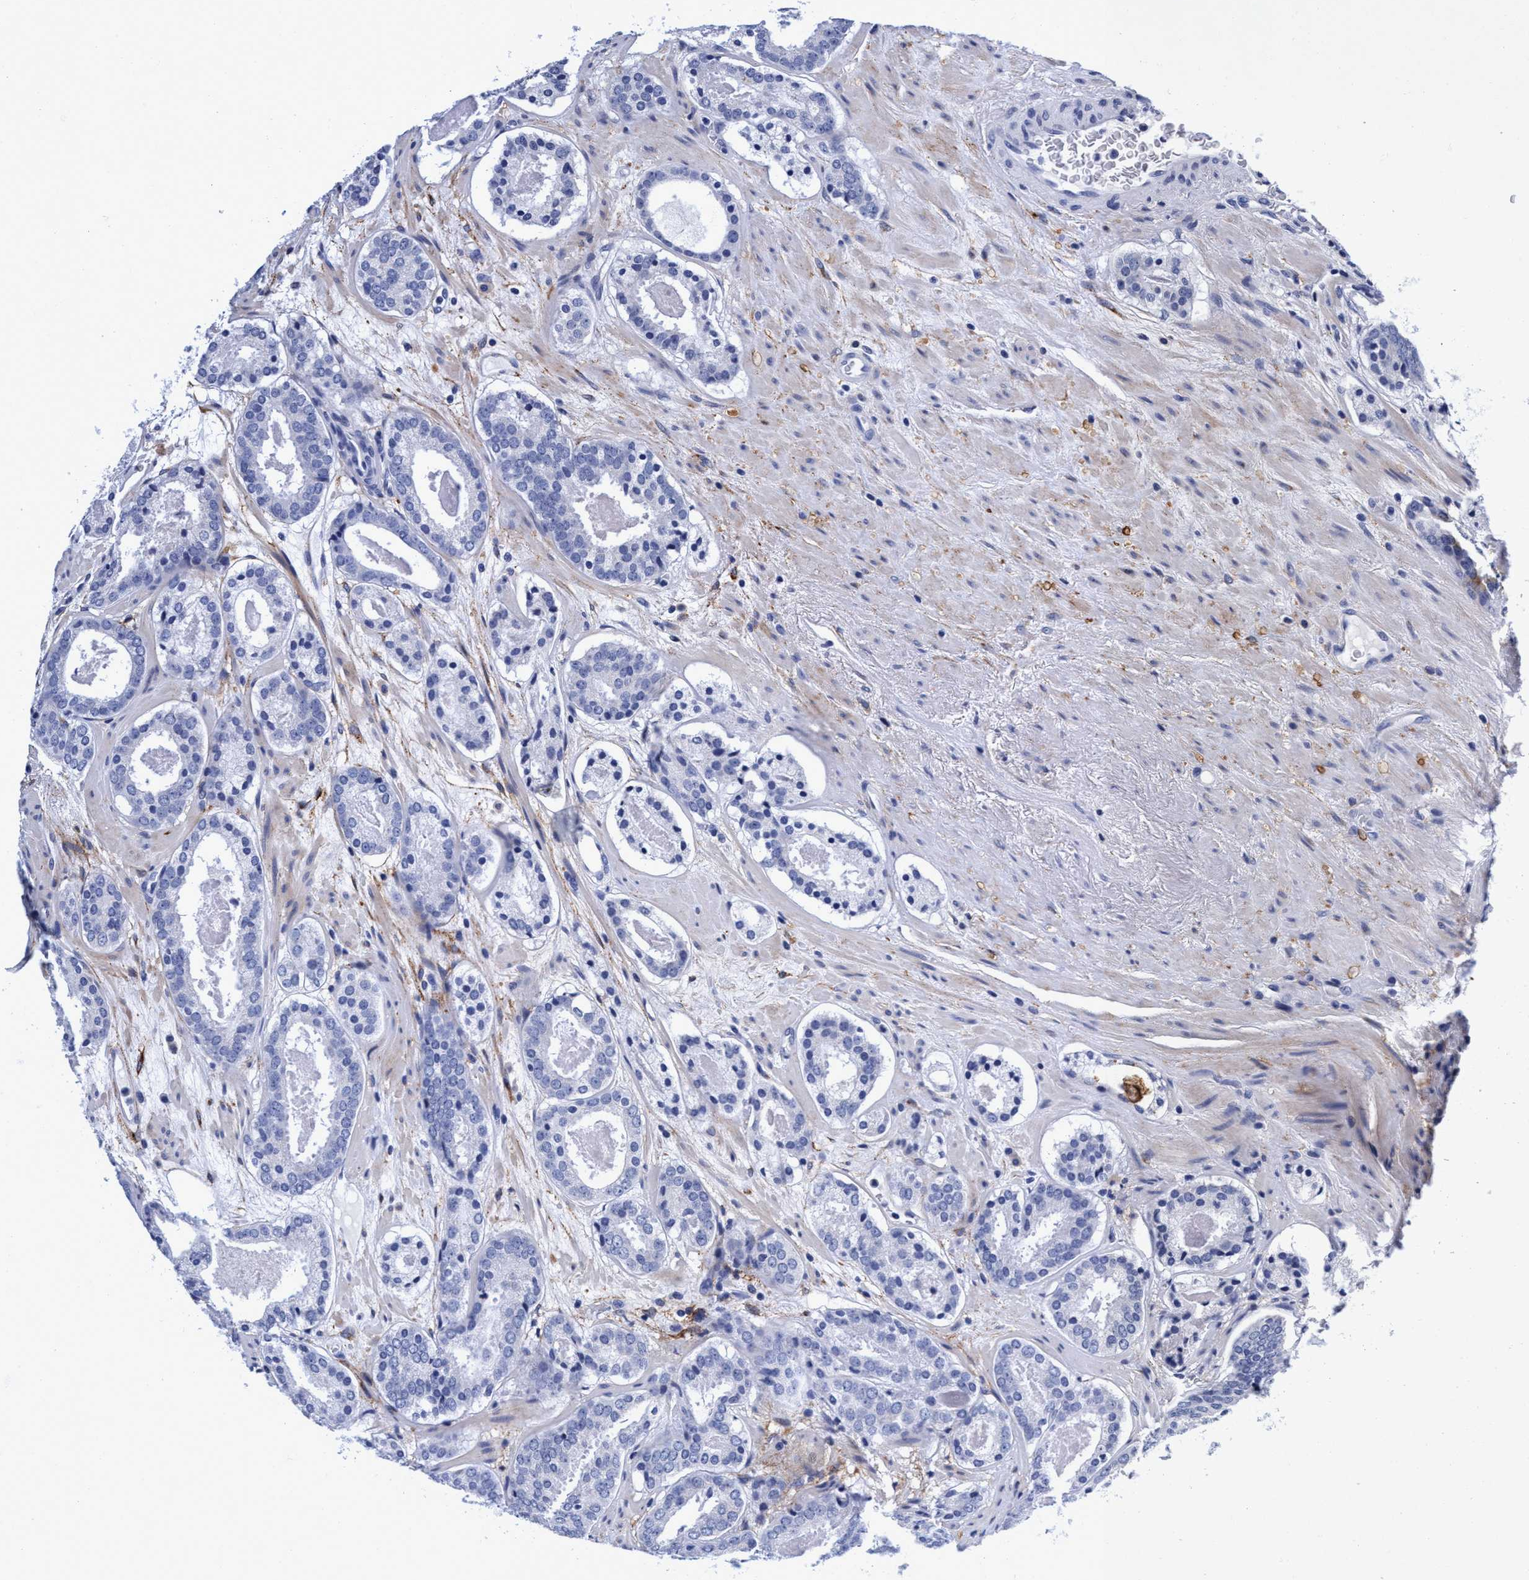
{"staining": {"intensity": "negative", "quantity": "none", "location": "none"}, "tissue": "prostate cancer", "cell_type": "Tumor cells", "image_type": "cancer", "snomed": [{"axis": "morphology", "description": "Adenocarcinoma, Low grade"}, {"axis": "topography", "description": "Prostate"}], "caption": "The histopathology image displays no staining of tumor cells in prostate cancer.", "gene": "PLPPR1", "patient": {"sex": "male", "age": 69}}